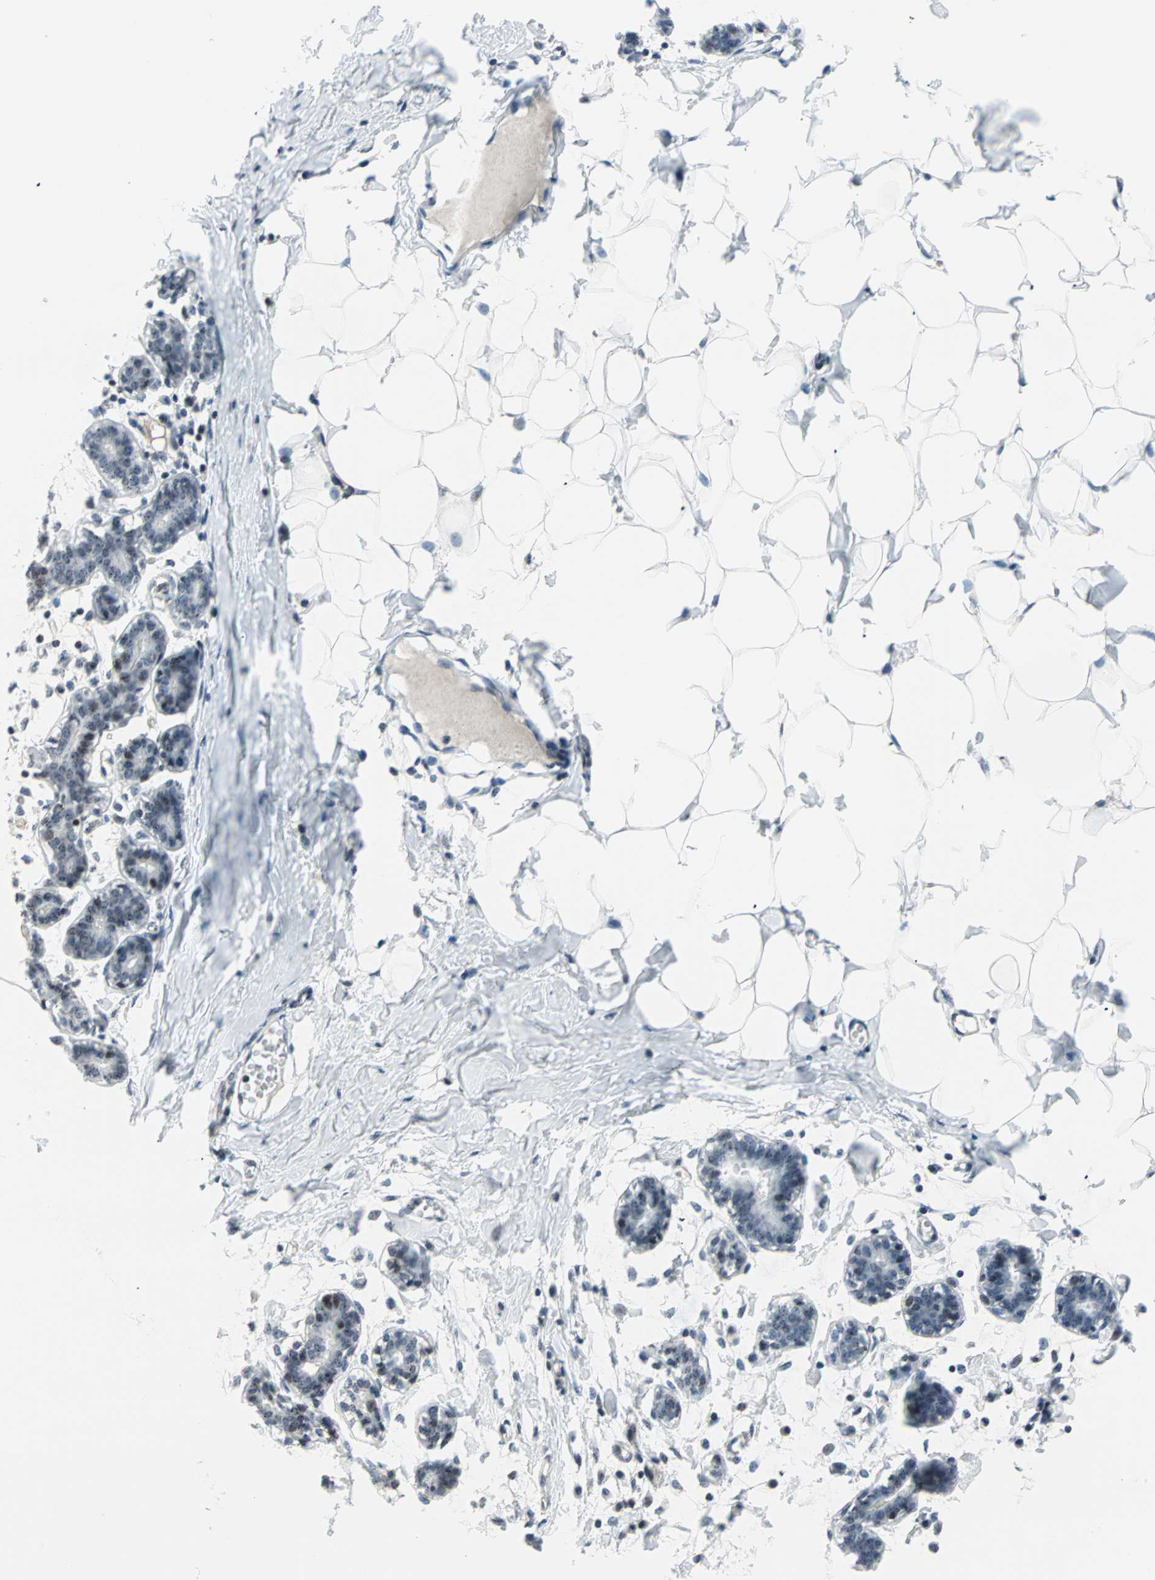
{"staining": {"intensity": "negative", "quantity": "none", "location": "none"}, "tissue": "breast", "cell_type": "Adipocytes", "image_type": "normal", "snomed": [{"axis": "morphology", "description": "Normal tissue, NOS"}, {"axis": "topography", "description": "Breast"}], "caption": "Micrograph shows no significant protein staining in adipocytes of unremarkable breast. (DAB immunohistochemistry, high magnification).", "gene": "CENPA", "patient": {"sex": "female", "age": 27}}